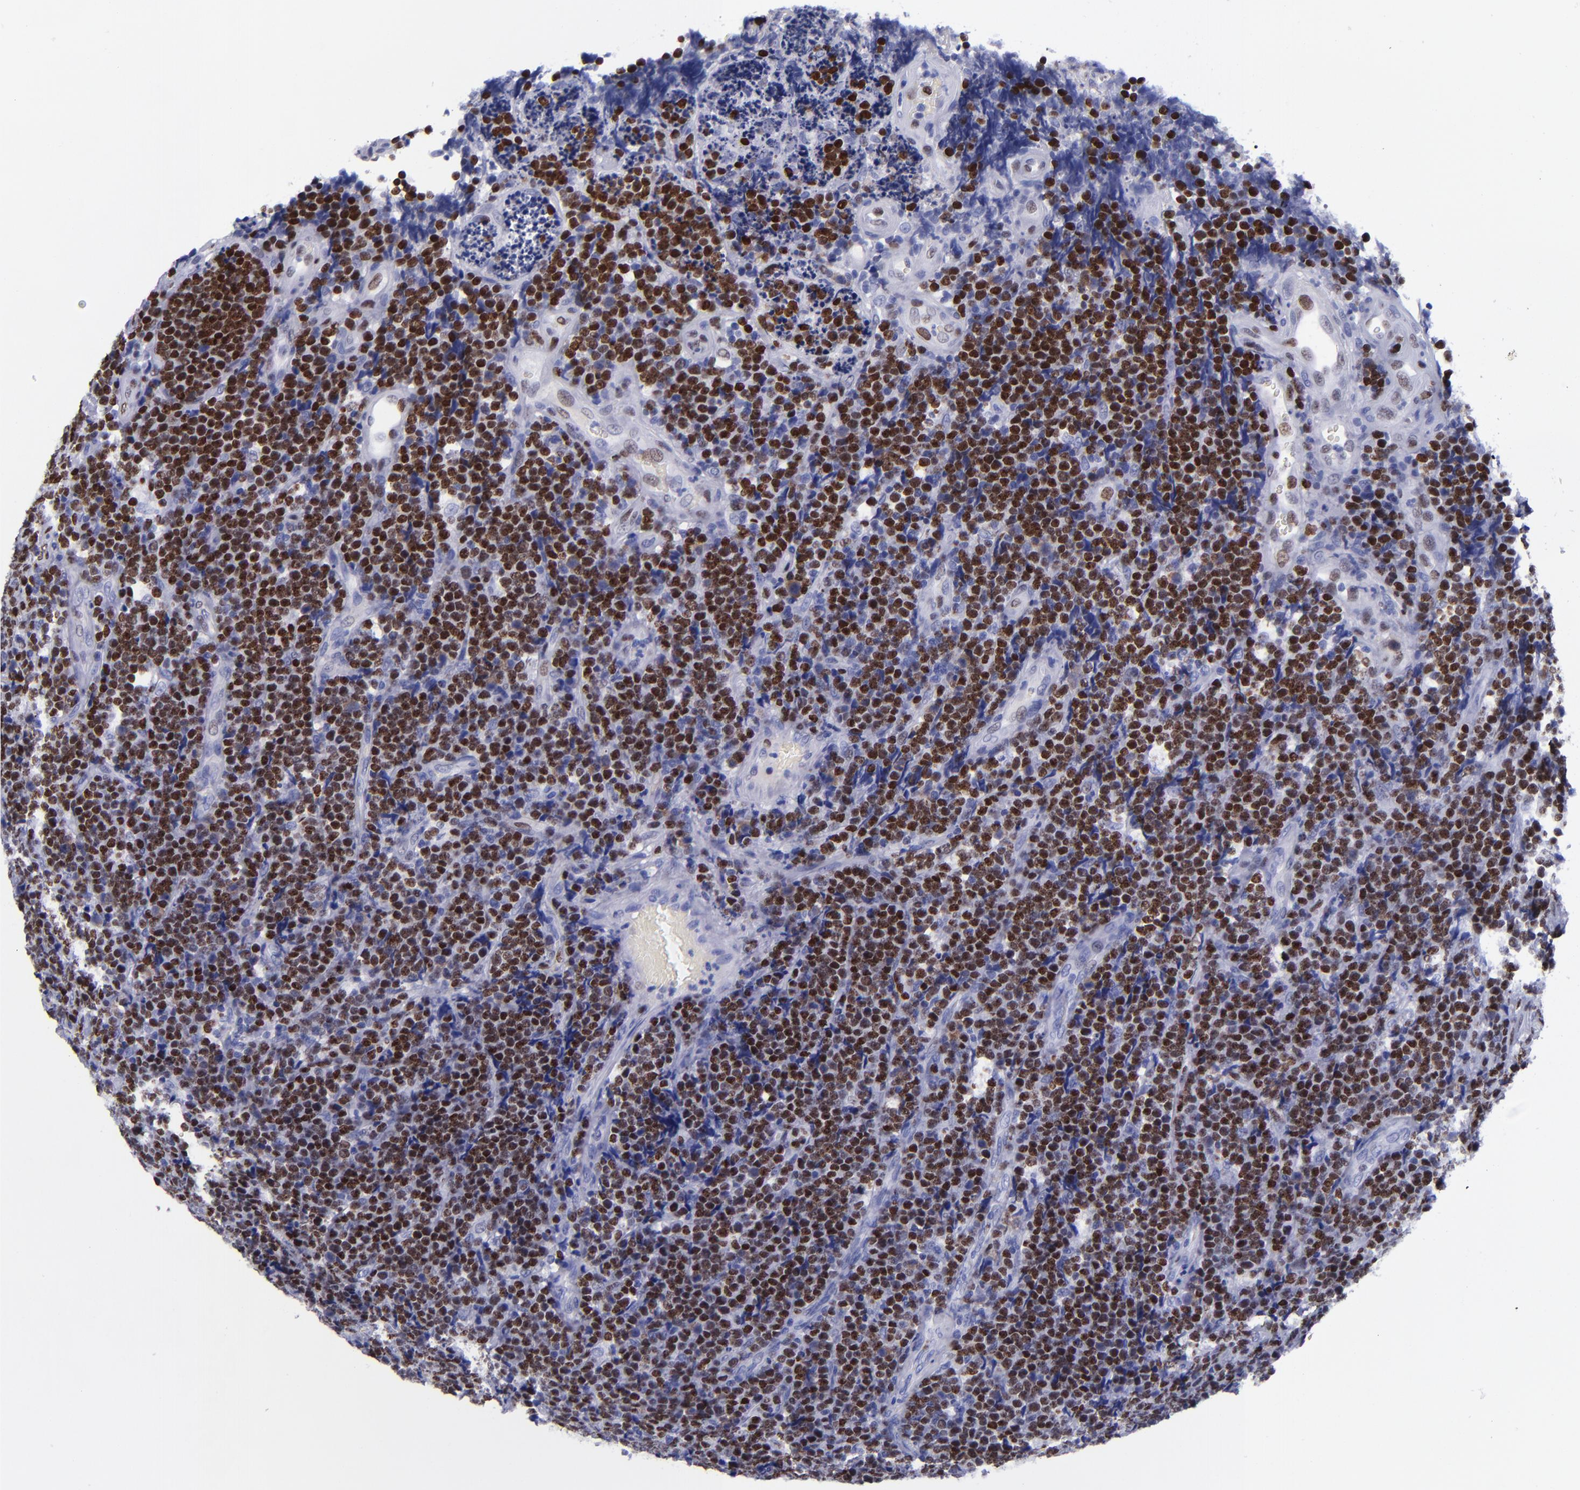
{"staining": {"intensity": "strong", "quantity": ">75%", "location": "nuclear"}, "tissue": "lymphoma", "cell_type": "Tumor cells", "image_type": "cancer", "snomed": [{"axis": "morphology", "description": "Malignant lymphoma, non-Hodgkin's type, High grade"}, {"axis": "topography", "description": "Small intestine"}, {"axis": "topography", "description": "Colon"}], "caption": "An immunohistochemistry (IHC) photomicrograph of tumor tissue is shown. Protein staining in brown shows strong nuclear positivity in lymphoma within tumor cells. (Brightfield microscopy of DAB IHC at high magnification).", "gene": "MCM7", "patient": {"sex": "male", "age": 8}}